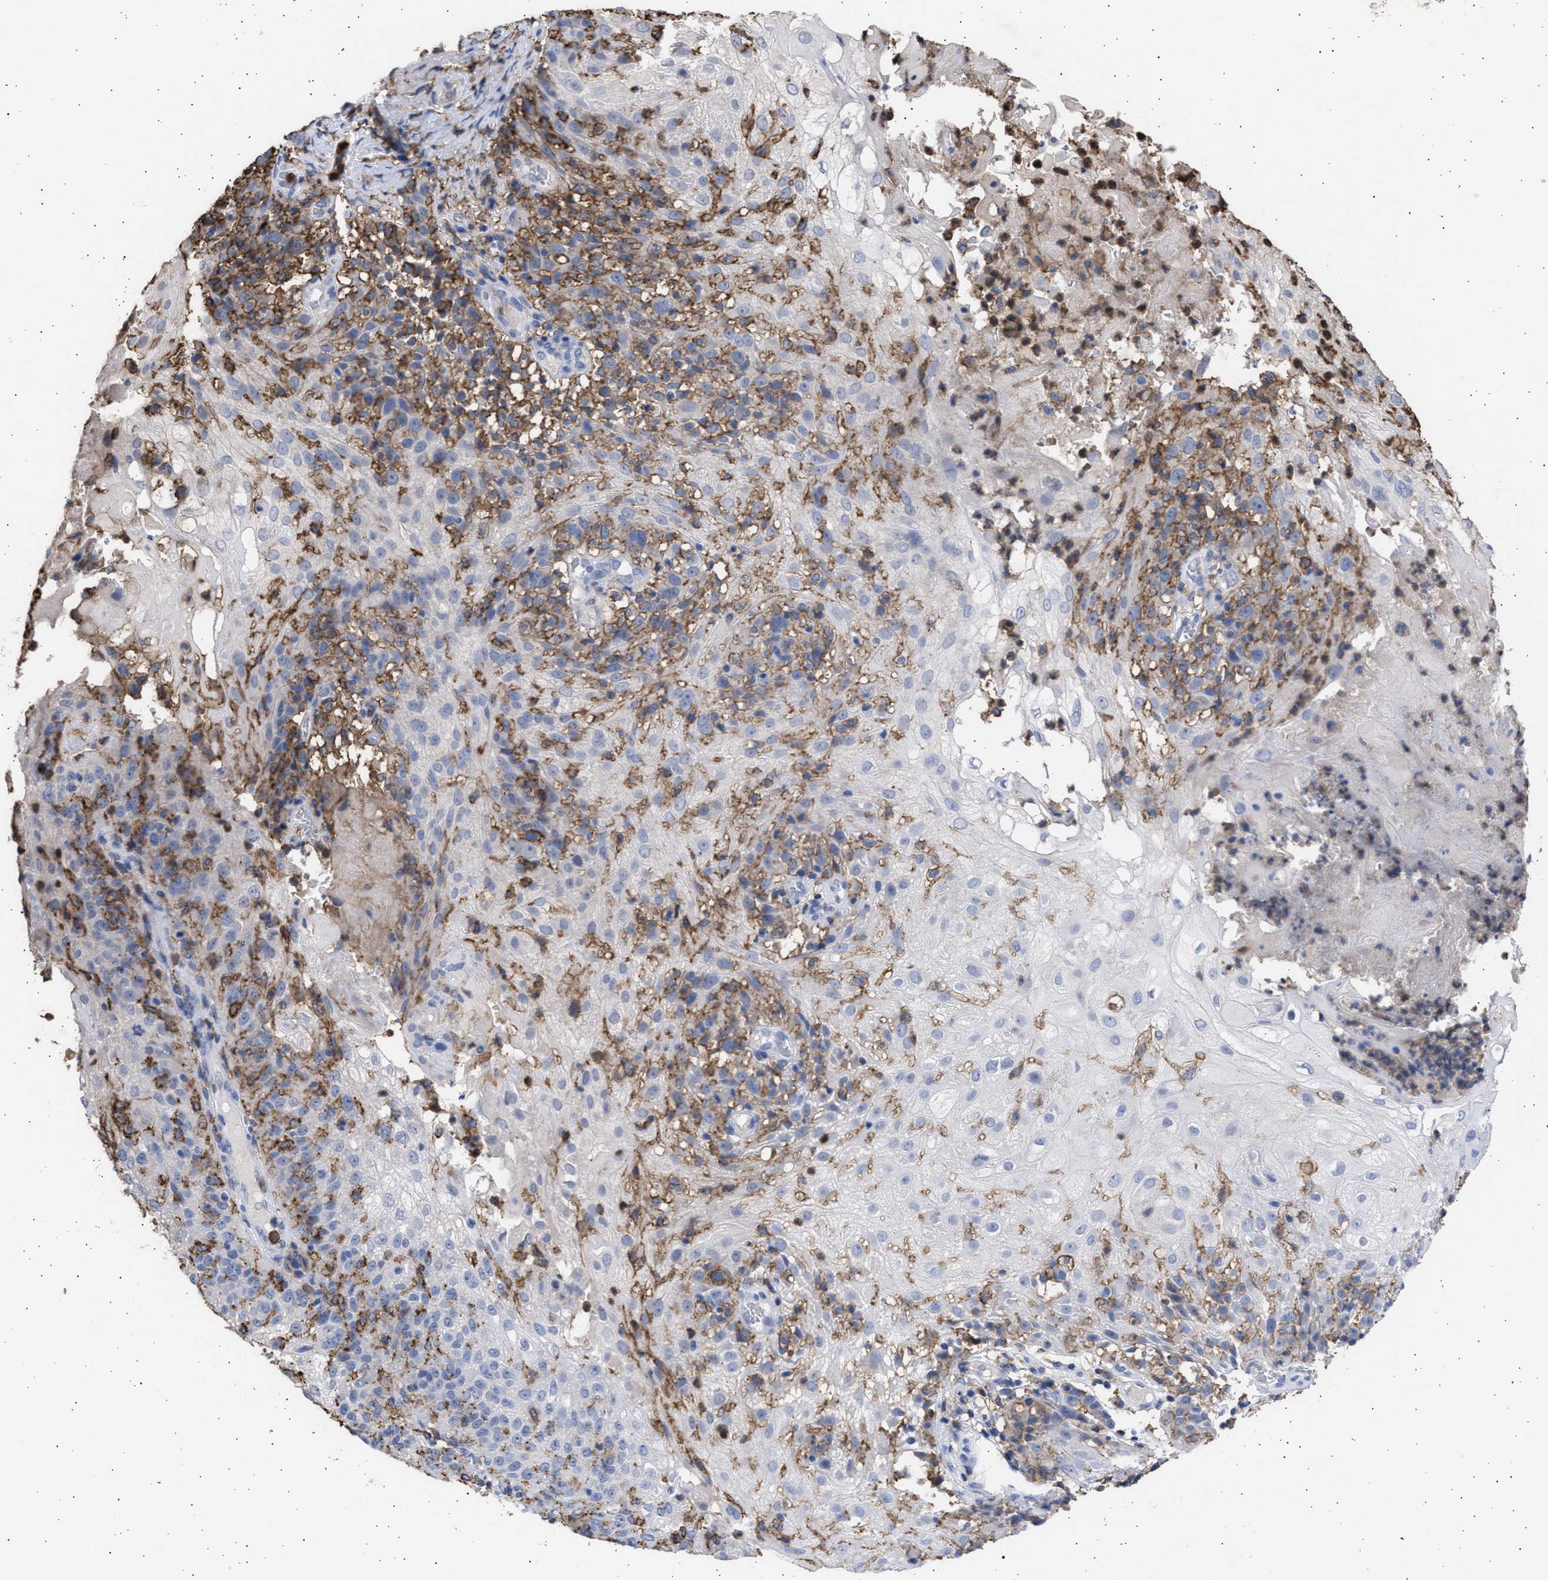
{"staining": {"intensity": "negative", "quantity": "none", "location": "none"}, "tissue": "skin cancer", "cell_type": "Tumor cells", "image_type": "cancer", "snomed": [{"axis": "morphology", "description": "Normal tissue, NOS"}, {"axis": "morphology", "description": "Squamous cell carcinoma, NOS"}, {"axis": "topography", "description": "Skin"}], "caption": "Immunohistochemical staining of skin cancer reveals no significant expression in tumor cells.", "gene": "FCER1A", "patient": {"sex": "female", "age": 83}}